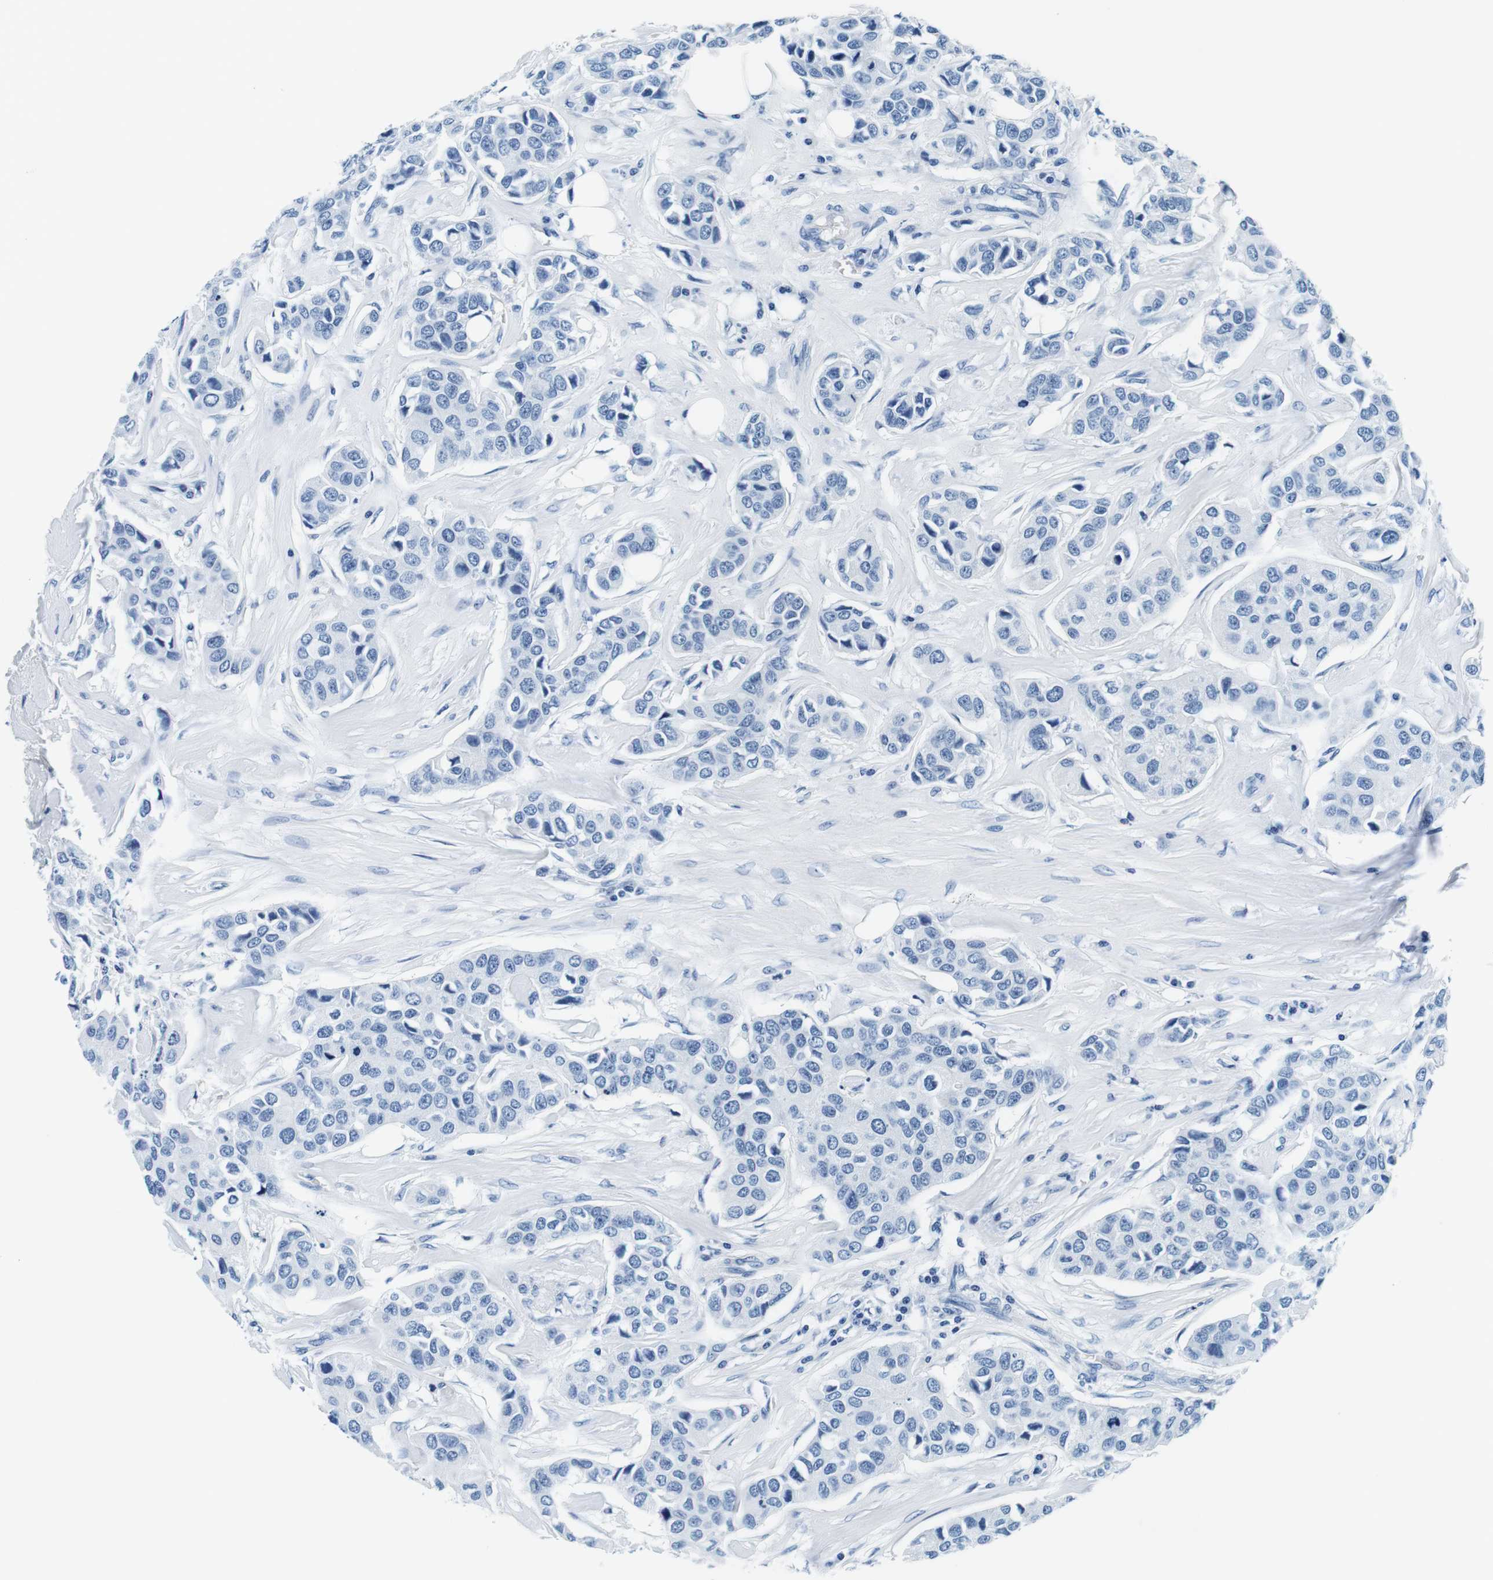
{"staining": {"intensity": "negative", "quantity": "none", "location": "none"}, "tissue": "breast cancer", "cell_type": "Tumor cells", "image_type": "cancer", "snomed": [{"axis": "morphology", "description": "Duct carcinoma"}, {"axis": "topography", "description": "Breast"}], "caption": "Tumor cells show no significant expression in breast cancer (invasive ductal carcinoma).", "gene": "ELANE", "patient": {"sex": "female", "age": 80}}